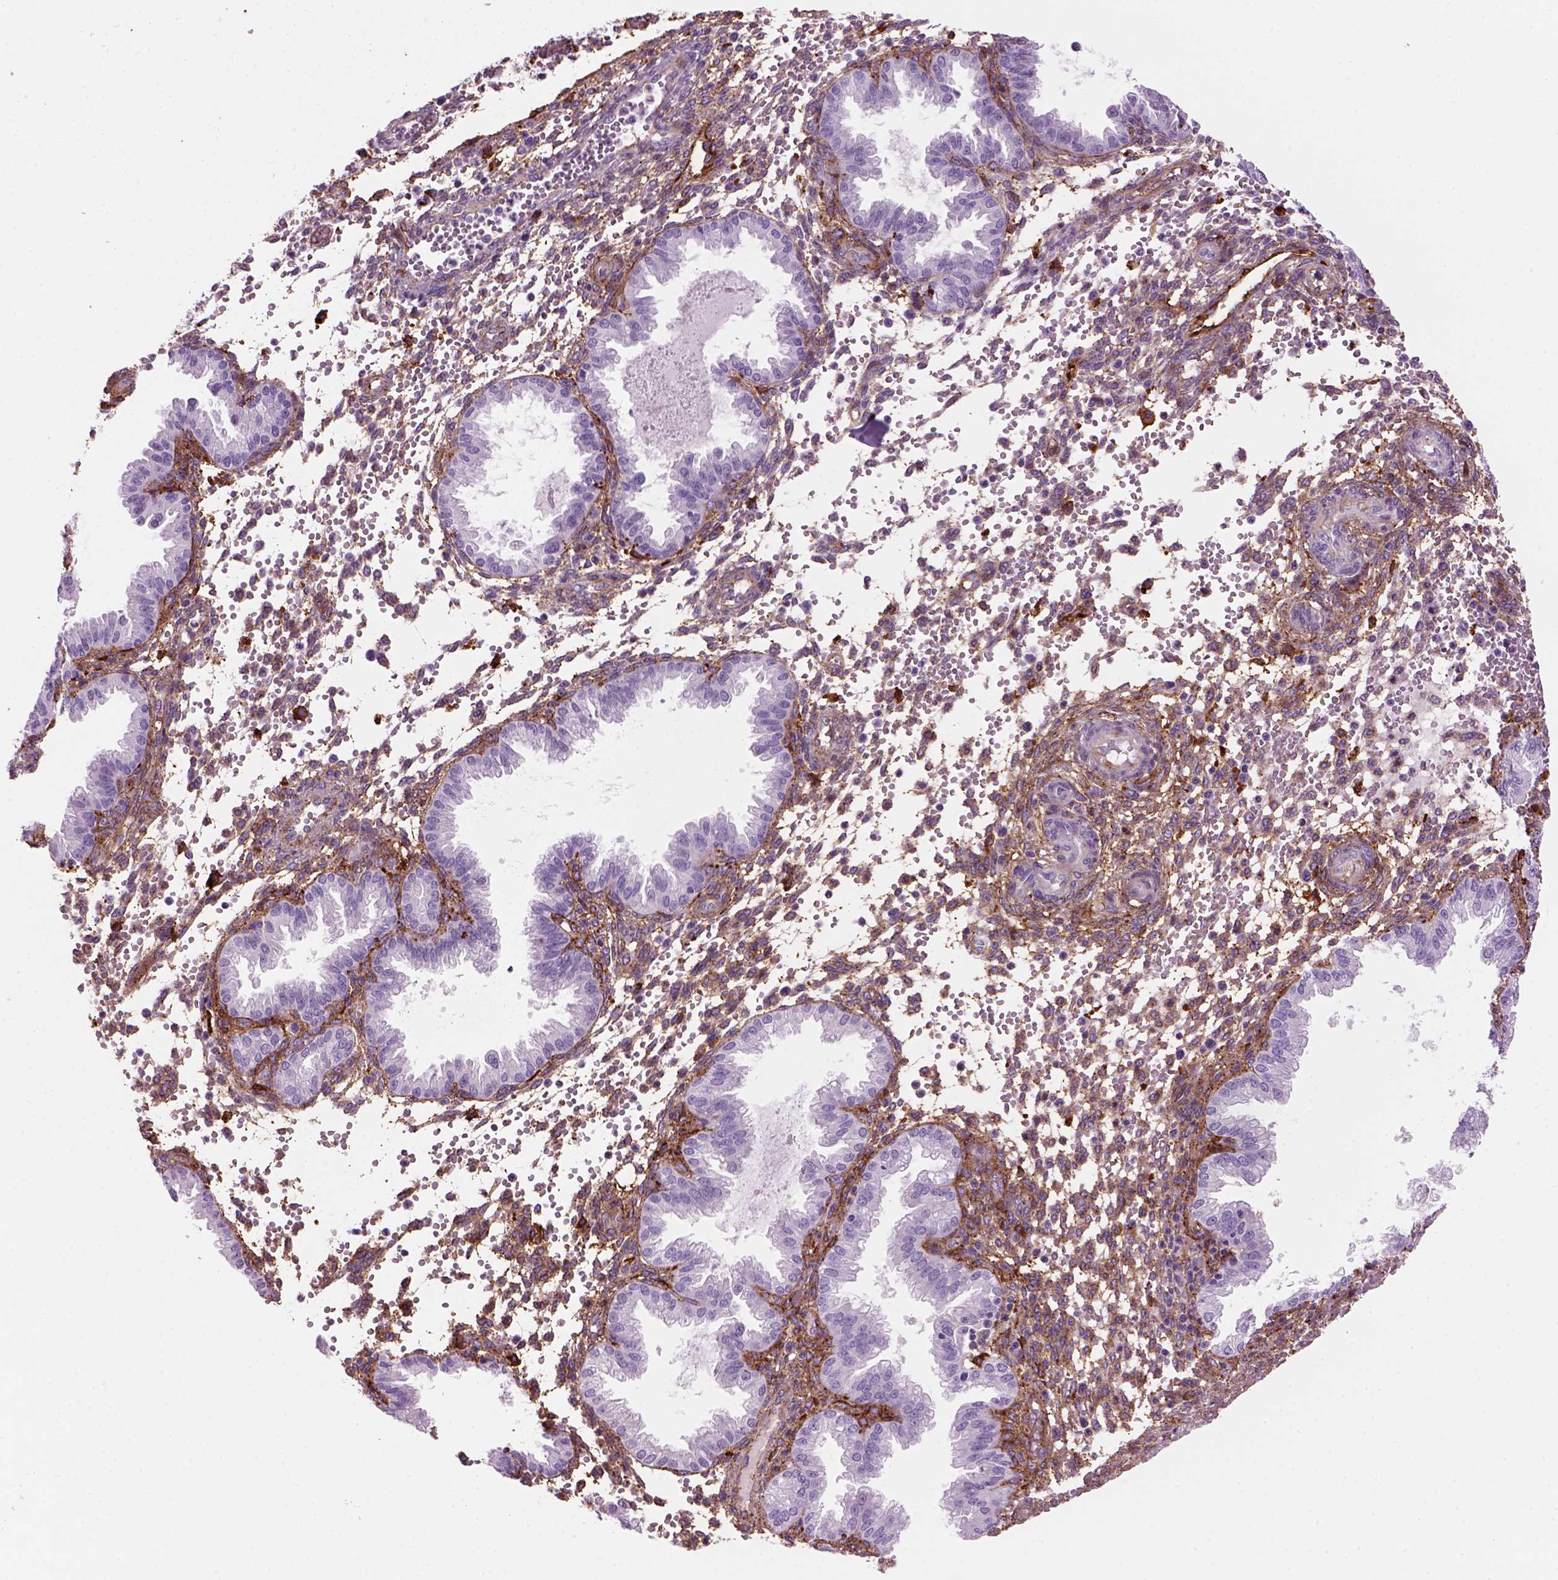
{"staining": {"intensity": "moderate", "quantity": ">75%", "location": "cytoplasmic/membranous"}, "tissue": "endometrium", "cell_type": "Cells in endometrial stroma", "image_type": "normal", "snomed": [{"axis": "morphology", "description": "Normal tissue, NOS"}, {"axis": "topography", "description": "Endometrium"}], "caption": "This histopathology image reveals IHC staining of normal human endometrium, with medium moderate cytoplasmic/membranous positivity in approximately >75% of cells in endometrial stroma.", "gene": "MARCKS", "patient": {"sex": "female", "age": 33}}